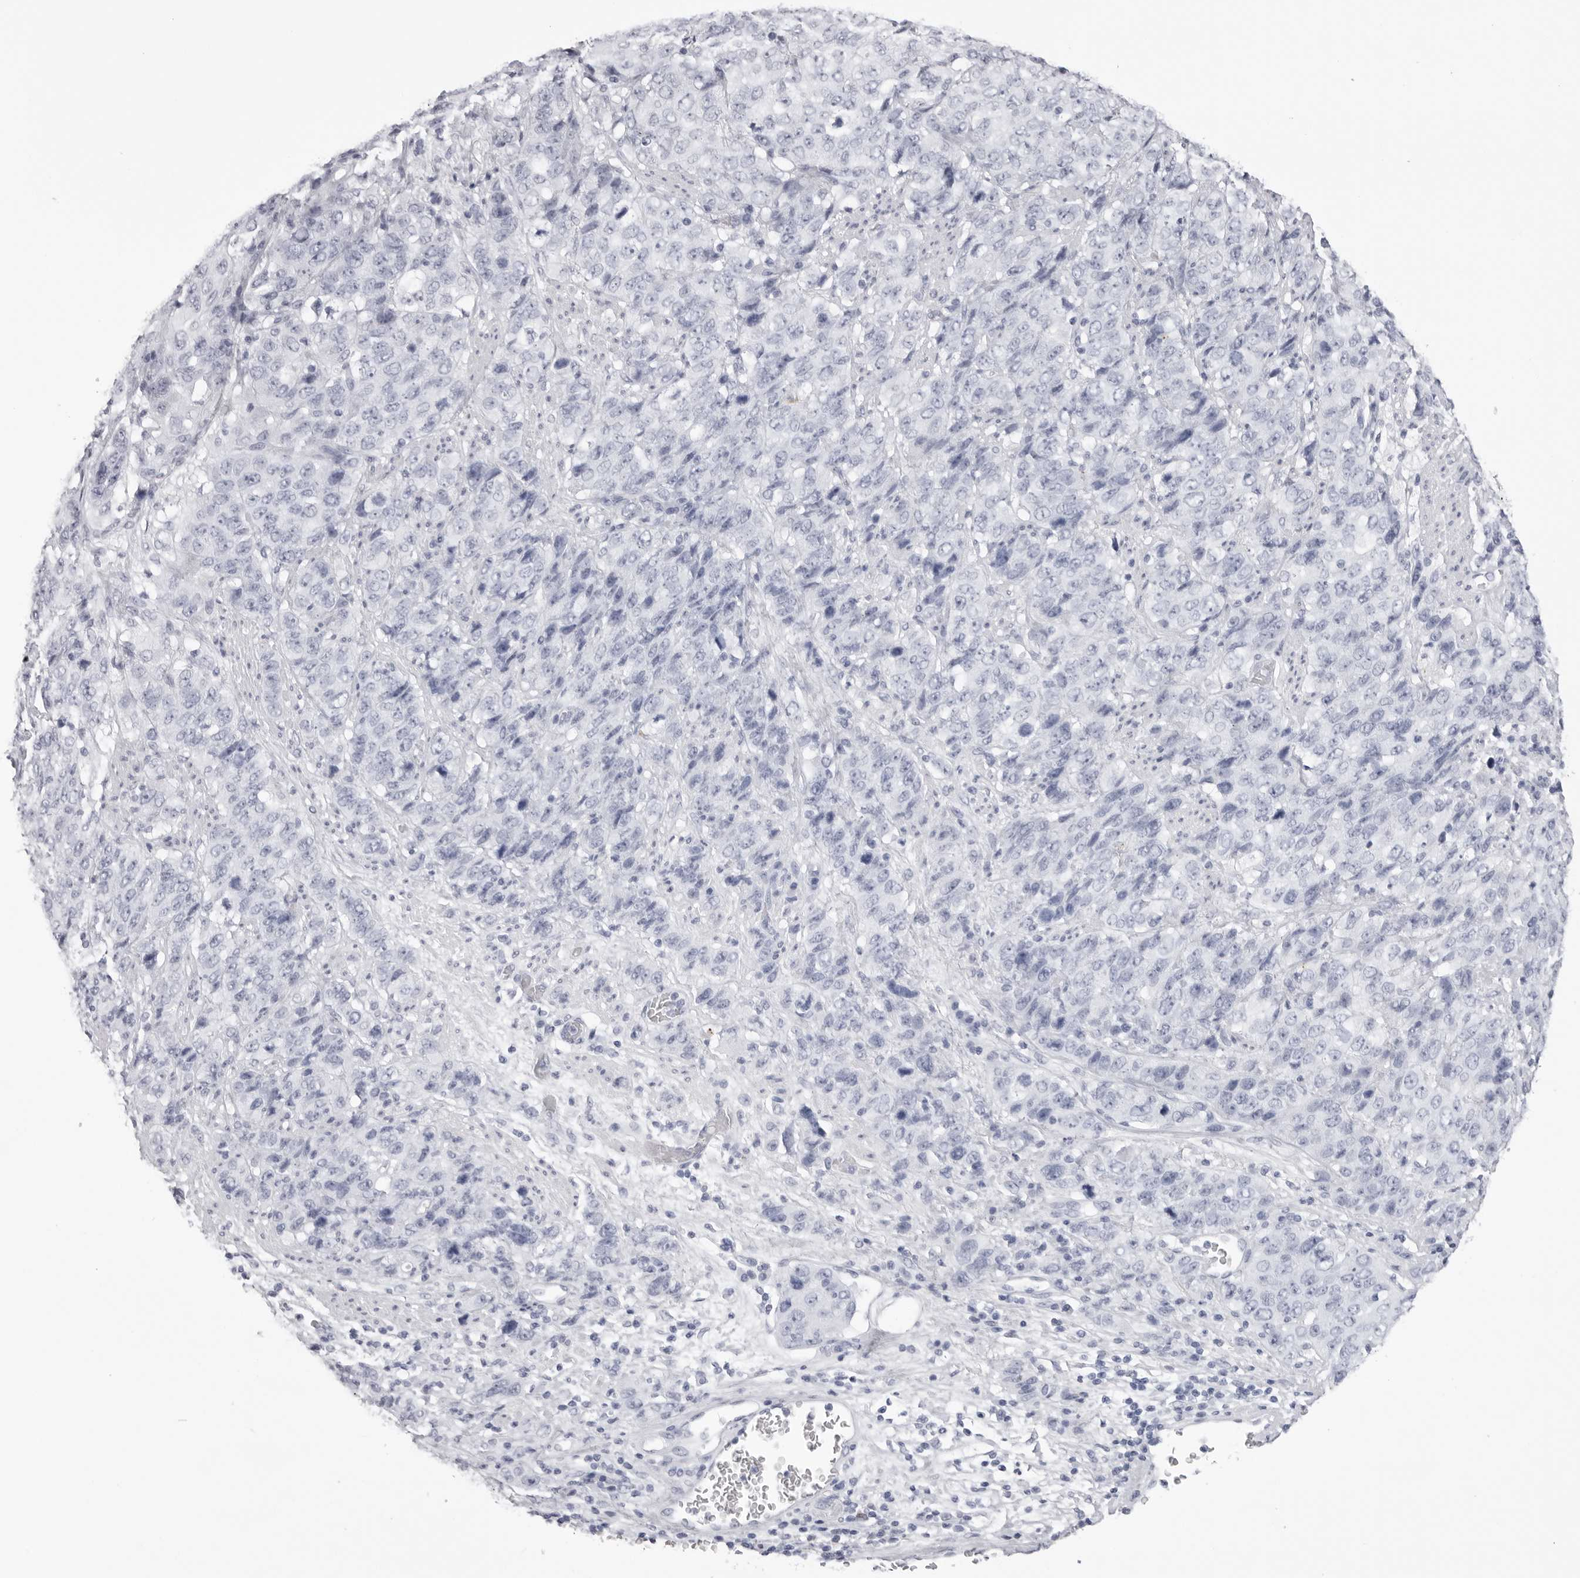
{"staining": {"intensity": "negative", "quantity": "none", "location": "none"}, "tissue": "stomach cancer", "cell_type": "Tumor cells", "image_type": "cancer", "snomed": [{"axis": "morphology", "description": "Adenocarcinoma, NOS"}, {"axis": "topography", "description": "Stomach"}], "caption": "DAB (3,3'-diaminobenzidine) immunohistochemical staining of stomach cancer (adenocarcinoma) exhibits no significant staining in tumor cells. (DAB immunohistochemistry (IHC) visualized using brightfield microscopy, high magnification).", "gene": "TMOD4", "patient": {"sex": "male", "age": 48}}